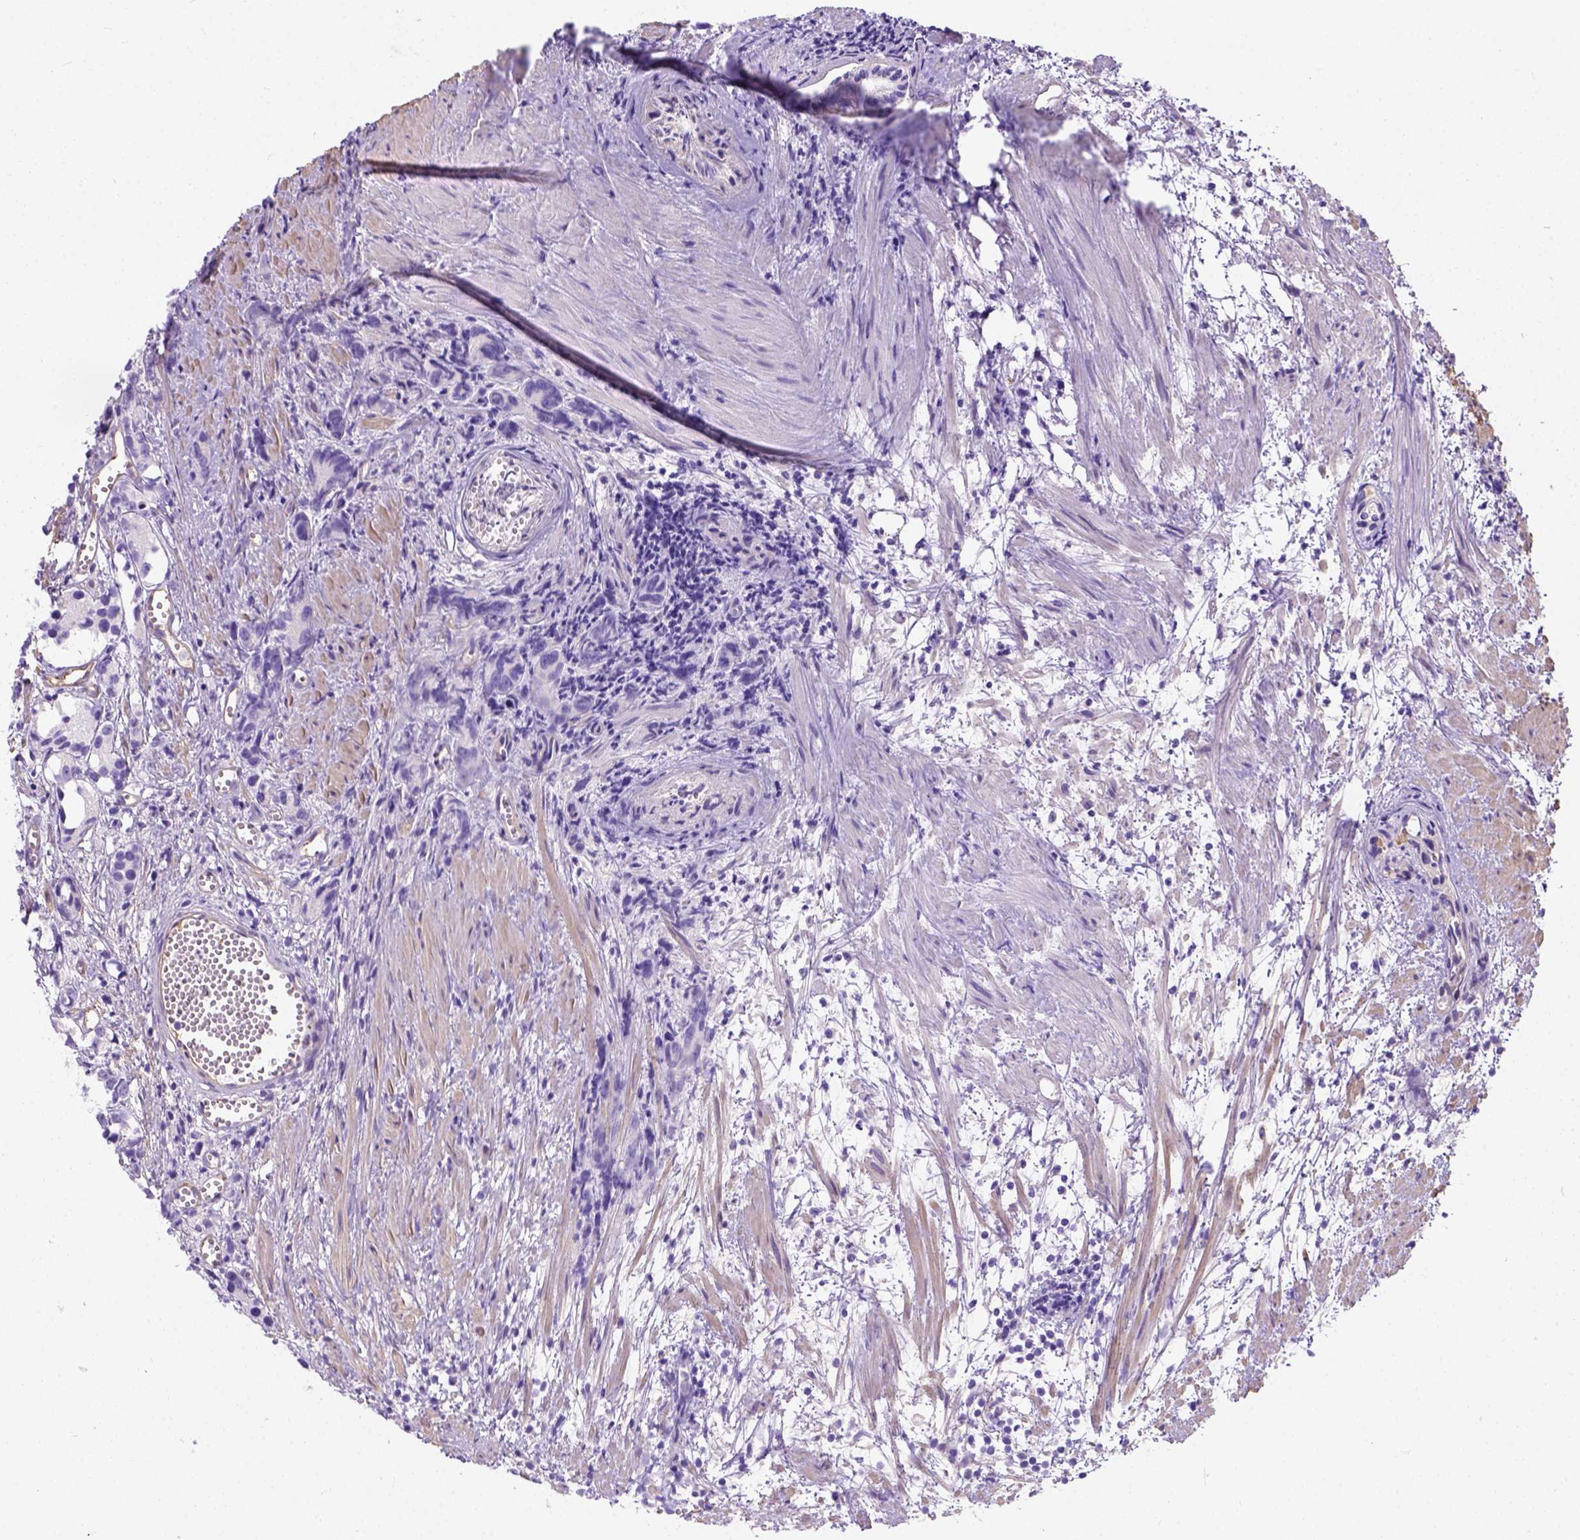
{"staining": {"intensity": "negative", "quantity": "none", "location": "none"}, "tissue": "prostate cancer", "cell_type": "Tumor cells", "image_type": "cancer", "snomed": [{"axis": "morphology", "description": "Adenocarcinoma, High grade"}, {"axis": "topography", "description": "Prostate"}], "caption": "A high-resolution image shows immunohistochemistry staining of adenocarcinoma (high-grade) (prostate), which shows no significant positivity in tumor cells. The staining was performed using DAB to visualize the protein expression in brown, while the nuclei were stained in blue with hematoxylin (Magnification: 20x).", "gene": "PHF7", "patient": {"sex": "male", "age": 77}}